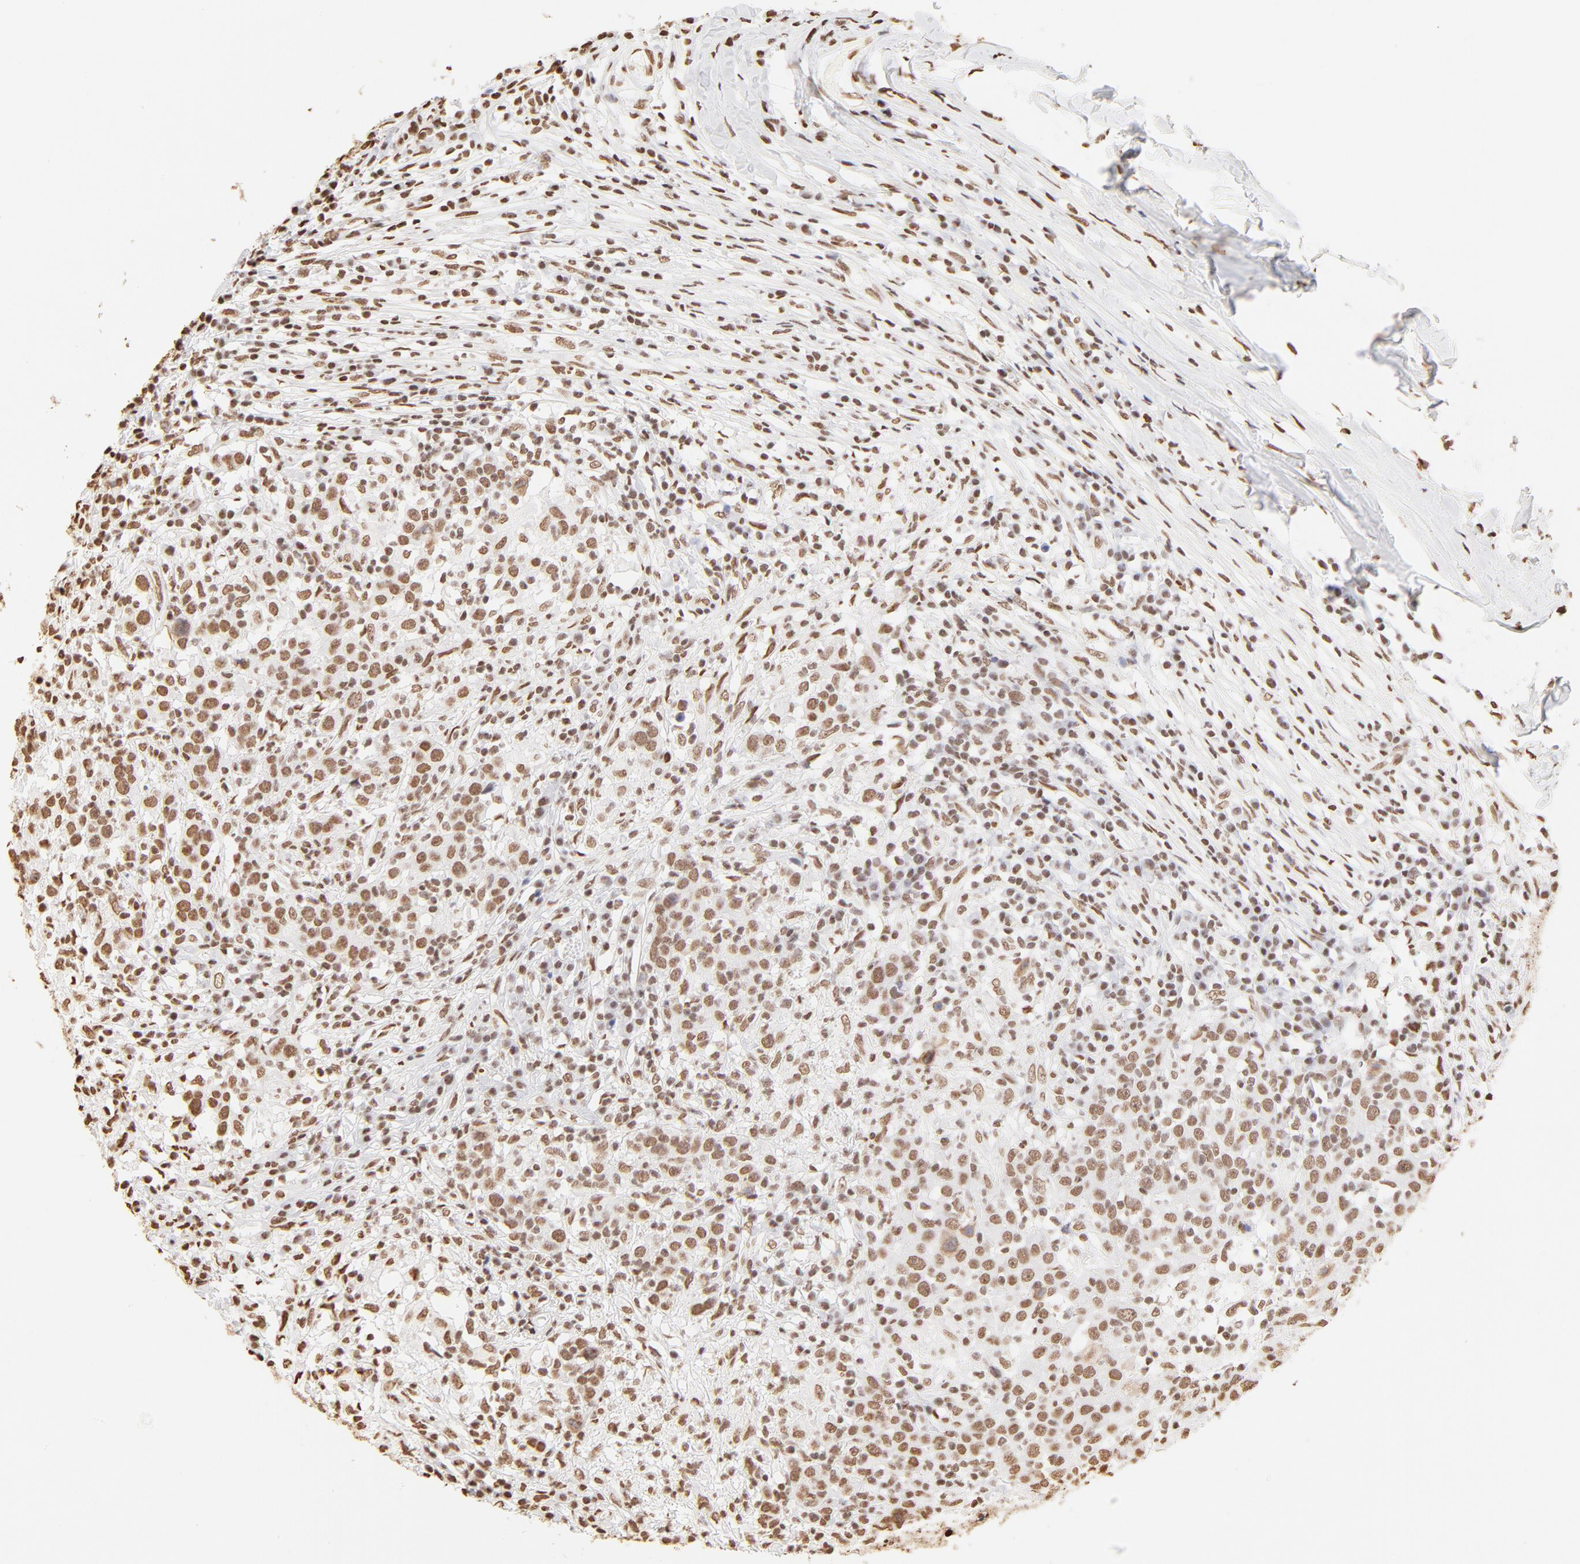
{"staining": {"intensity": "moderate", "quantity": ">75%", "location": "nuclear"}, "tissue": "head and neck cancer", "cell_type": "Tumor cells", "image_type": "cancer", "snomed": [{"axis": "morphology", "description": "Adenocarcinoma, NOS"}, {"axis": "topography", "description": "Salivary gland"}, {"axis": "topography", "description": "Head-Neck"}], "caption": "Brown immunohistochemical staining in human head and neck cancer (adenocarcinoma) reveals moderate nuclear positivity in approximately >75% of tumor cells. Immunohistochemistry stains the protein in brown and the nuclei are stained blue.", "gene": "ZNF540", "patient": {"sex": "female", "age": 65}}